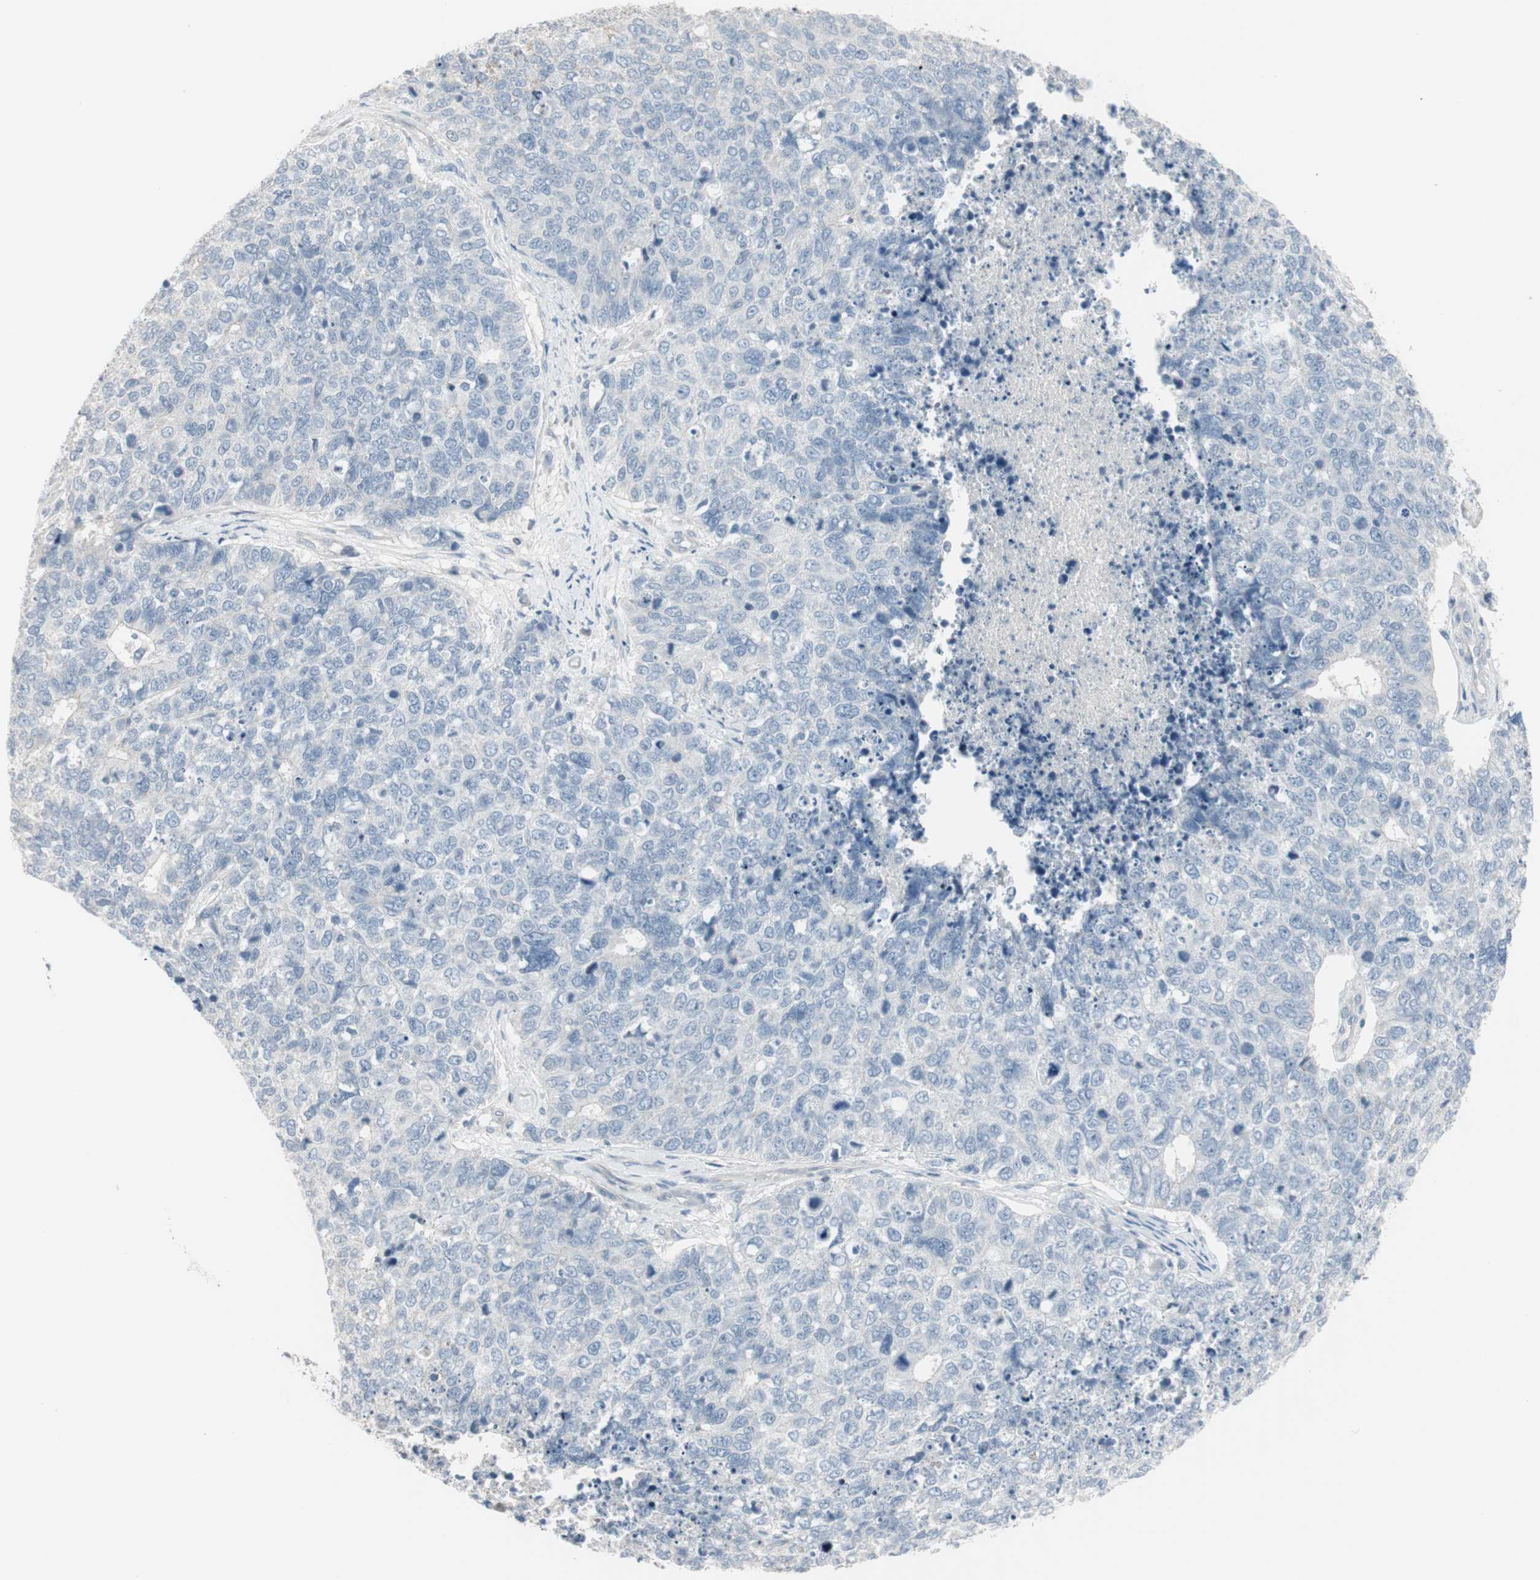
{"staining": {"intensity": "negative", "quantity": "none", "location": "none"}, "tissue": "cervical cancer", "cell_type": "Tumor cells", "image_type": "cancer", "snomed": [{"axis": "morphology", "description": "Squamous cell carcinoma, NOS"}, {"axis": "topography", "description": "Cervix"}], "caption": "Immunohistochemistry image of neoplastic tissue: human cervical cancer stained with DAB shows no significant protein expression in tumor cells.", "gene": "DMPK", "patient": {"sex": "female", "age": 63}}